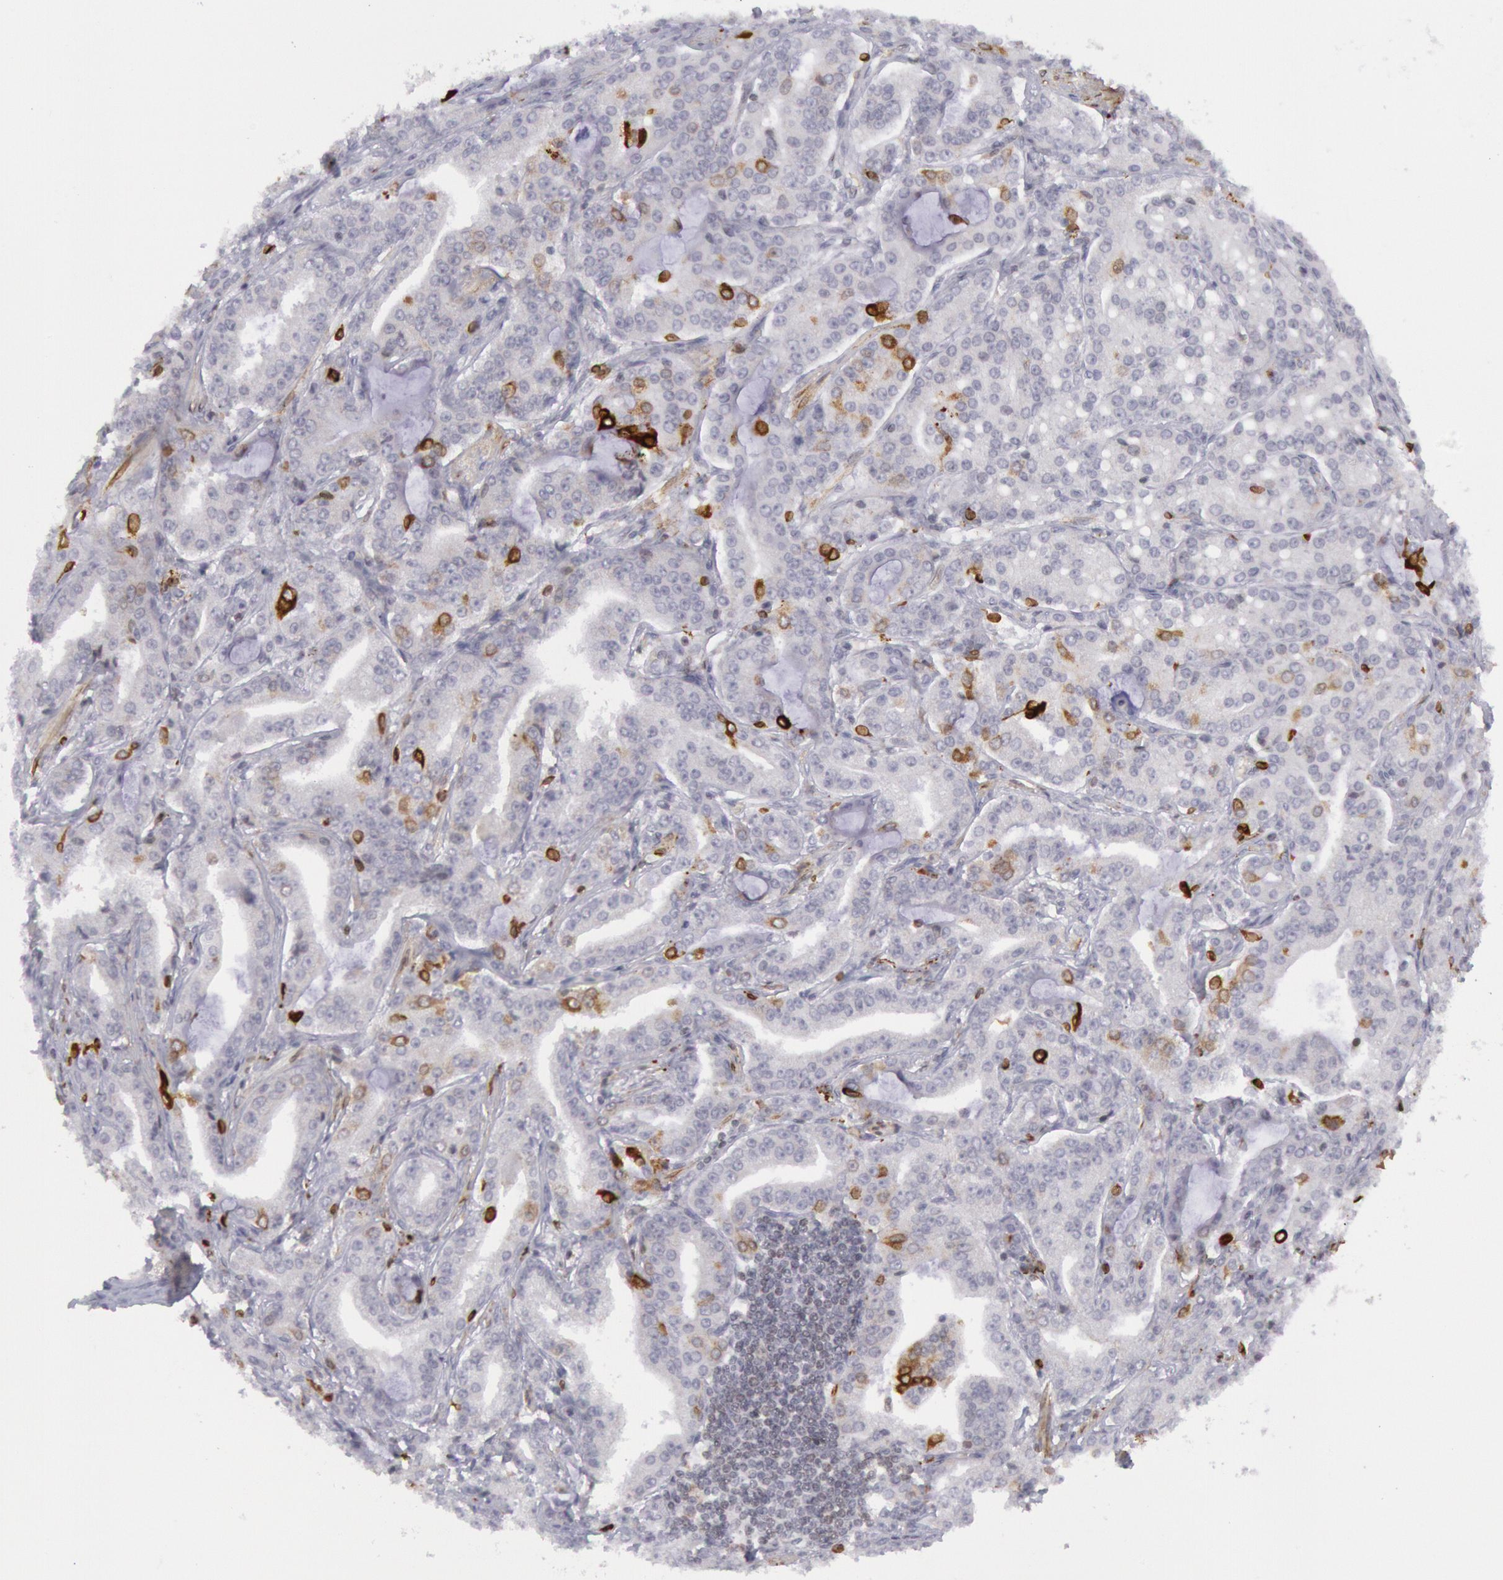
{"staining": {"intensity": "moderate", "quantity": "<25%", "location": "cytoplasmic/membranous"}, "tissue": "prostate cancer", "cell_type": "Tumor cells", "image_type": "cancer", "snomed": [{"axis": "morphology", "description": "Adenocarcinoma, Medium grade"}, {"axis": "topography", "description": "Prostate"}], "caption": "Protein expression analysis of human prostate cancer reveals moderate cytoplasmic/membranous staining in about <25% of tumor cells. The staining was performed using DAB (3,3'-diaminobenzidine) to visualize the protein expression in brown, while the nuclei were stained in blue with hematoxylin (Magnification: 20x).", "gene": "PTGS2", "patient": {"sex": "male", "age": 72}}